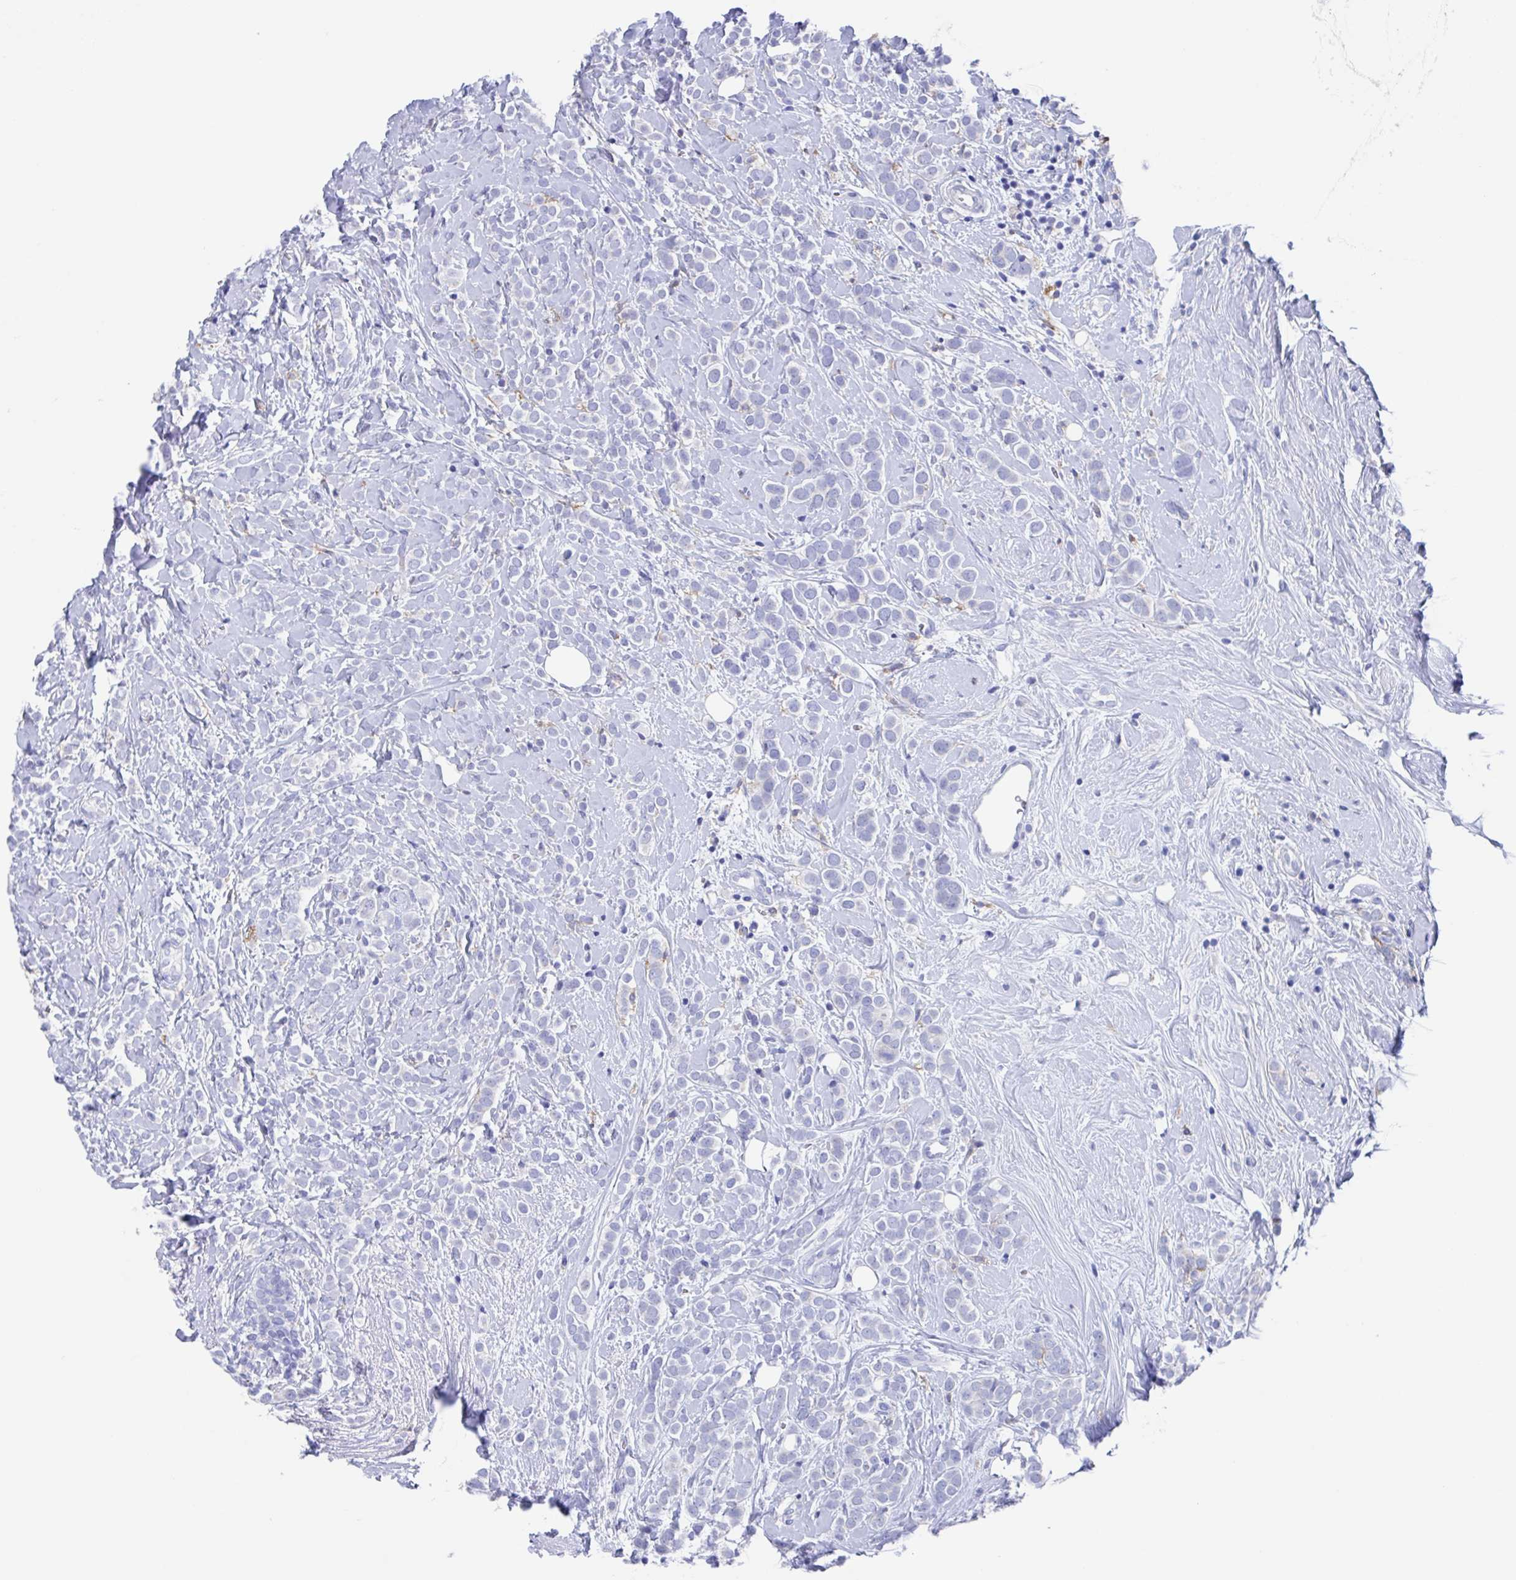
{"staining": {"intensity": "negative", "quantity": "none", "location": "none"}, "tissue": "breast cancer", "cell_type": "Tumor cells", "image_type": "cancer", "snomed": [{"axis": "morphology", "description": "Lobular carcinoma"}, {"axis": "topography", "description": "Breast"}], "caption": "DAB (3,3'-diaminobenzidine) immunohistochemical staining of human lobular carcinoma (breast) reveals no significant positivity in tumor cells.", "gene": "FCGR3A", "patient": {"sex": "female", "age": 49}}